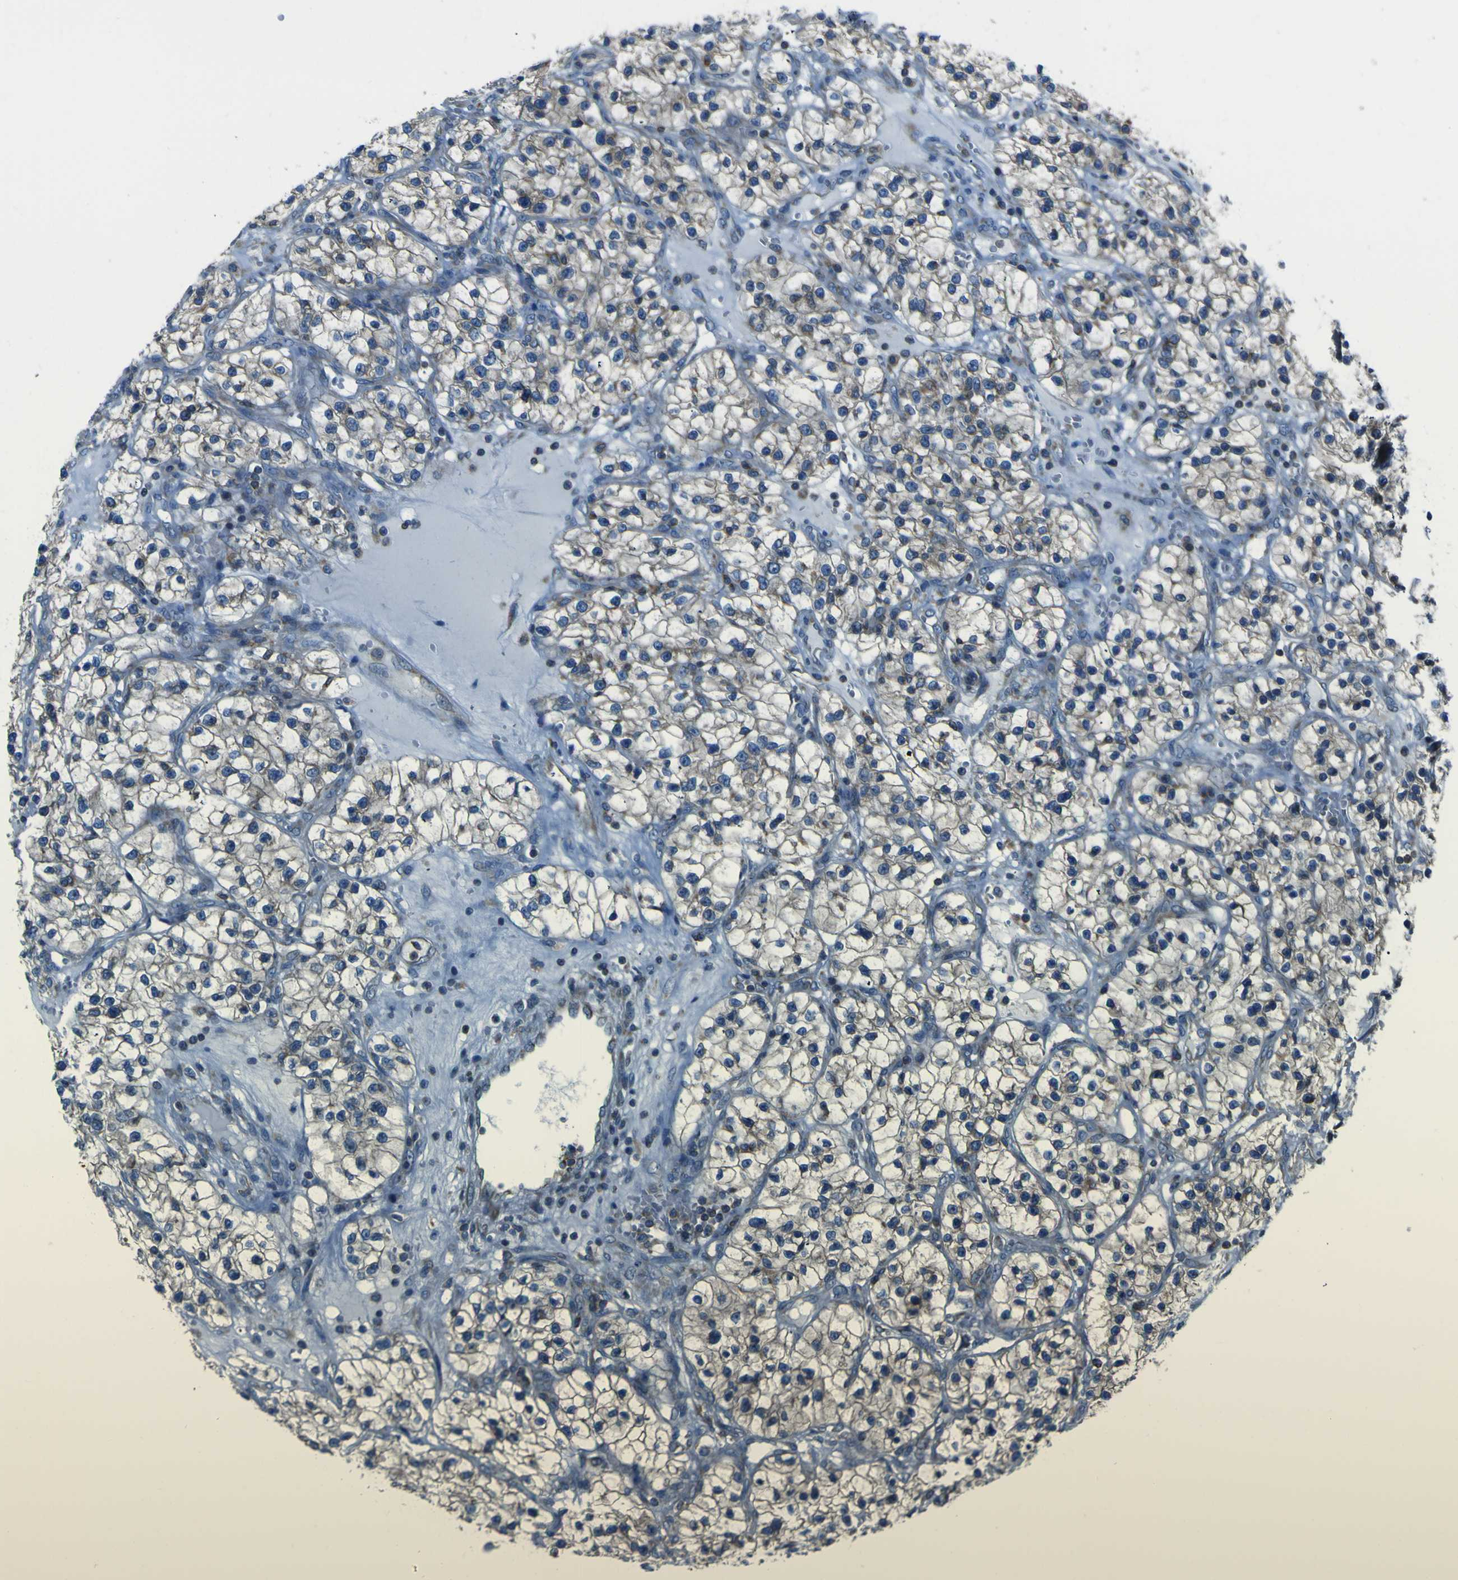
{"staining": {"intensity": "moderate", "quantity": "25%-75%", "location": "cytoplasmic/membranous"}, "tissue": "renal cancer", "cell_type": "Tumor cells", "image_type": "cancer", "snomed": [{"axis": "morphology", "description": "Adenocarcinoma, NOS"}, {"axis": "topography", "description": "Kidney"}], "caption": "Renal cancer stained with DAB immunohistochemistry shows medium levels of moderate cytoplasmic/membranous positivity in approximately 25%-75% of tumor cells. The protein of interest is stained brown, and the nuclei are stained in blue (DAB IHC with brightfield microscopy, high magnification).", "gene": "STIM1", "patient": {"sex": "female", "age": 57}}